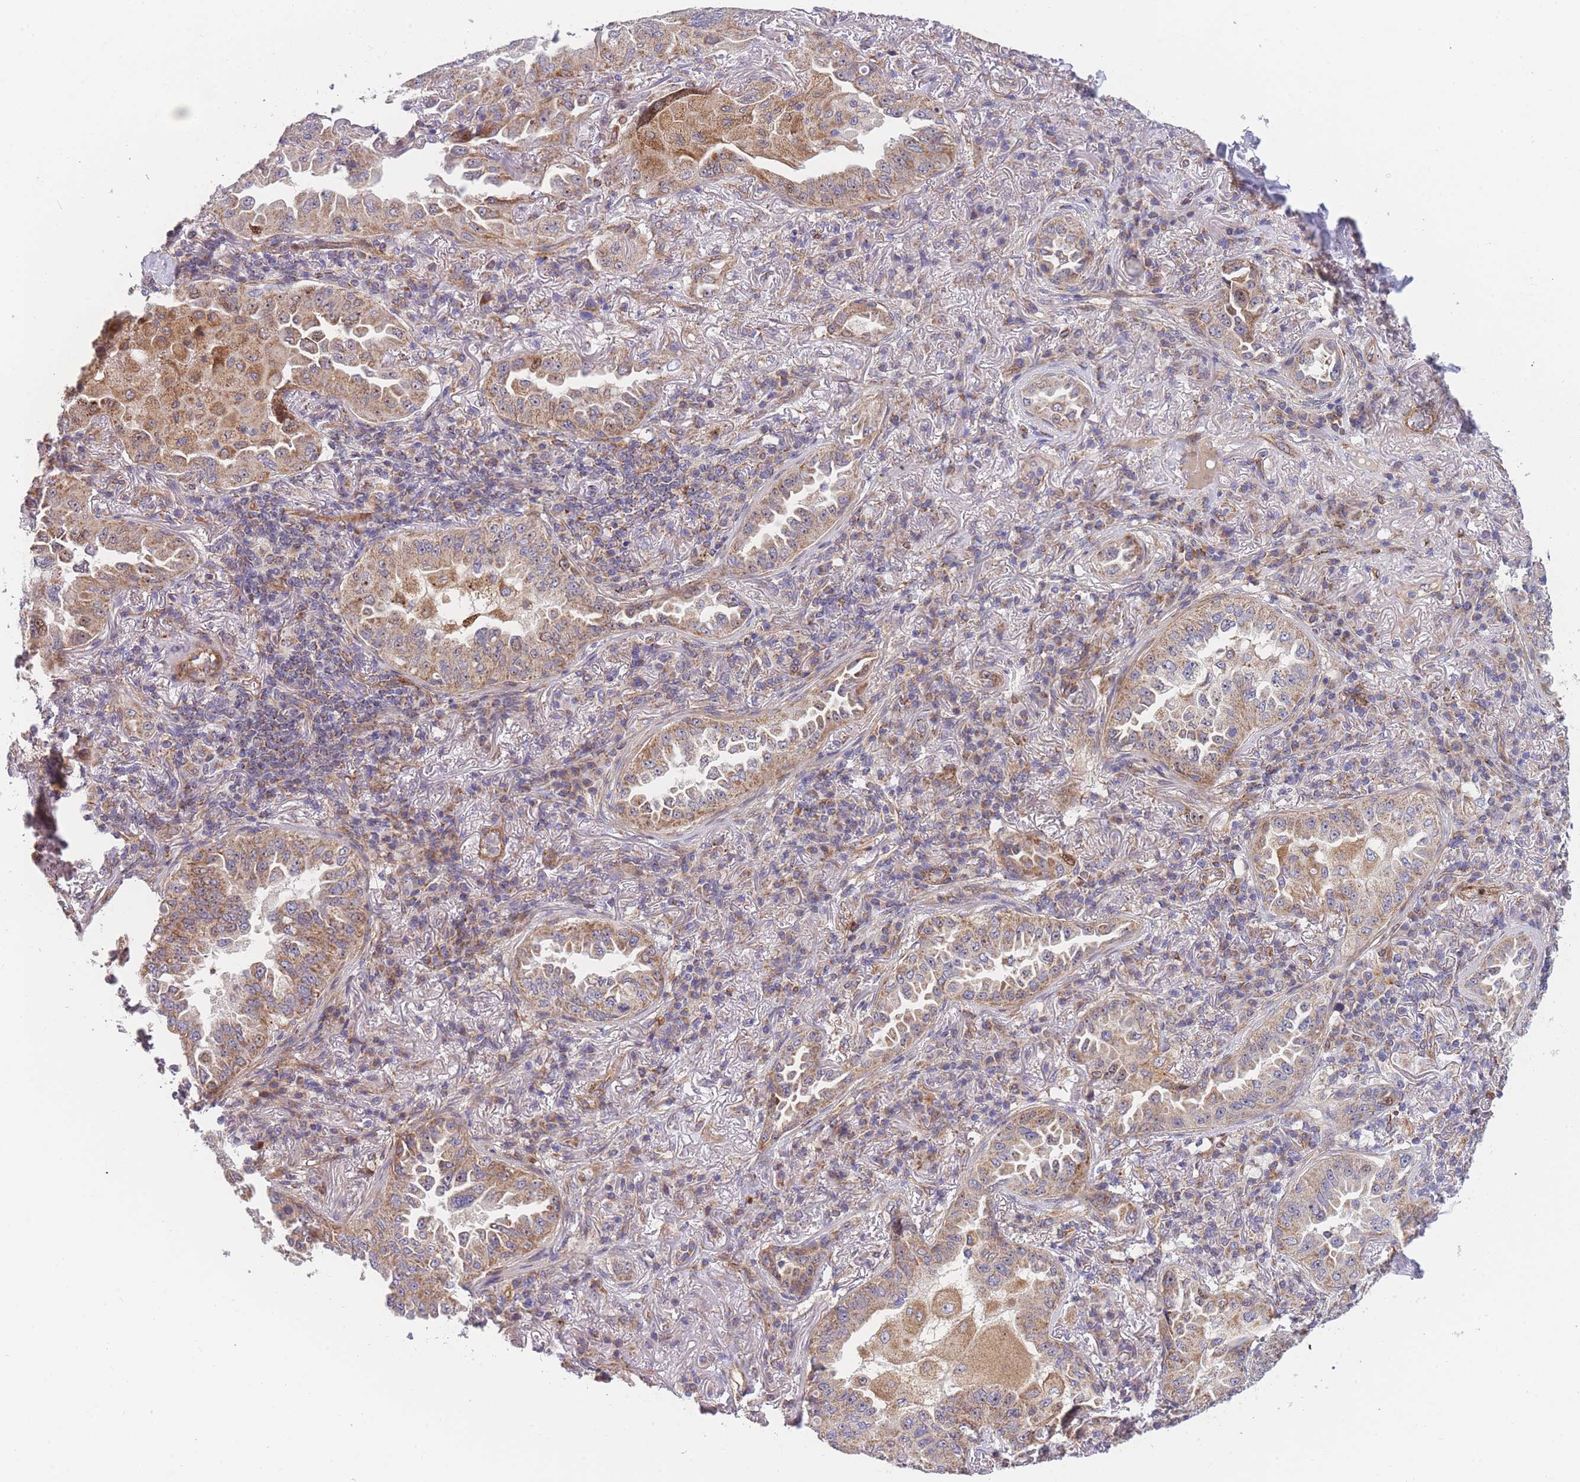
{"staining": {"intensity": "moderate", "quantity": ">75%", "location": "cytoplasmic/membranous"}, "tissue": "lung cancer", "cell_type": "Tumor cells", "image_type": "cancer", "snomed": [{"axis": "morphology", "description": "Adenocarcinoma, NOS"}, {"axis": "topography", "description": "Lung"}], "caption": "Immunohistochemical staining of lung cancer displays medium levels of moderate cytoplasmic/membranous protein staining in approximately >75% of tumor cells. Nuclei are stained in blue.", "gene": "MTRES1", "patient": {"sex": "female", "age": 69}}